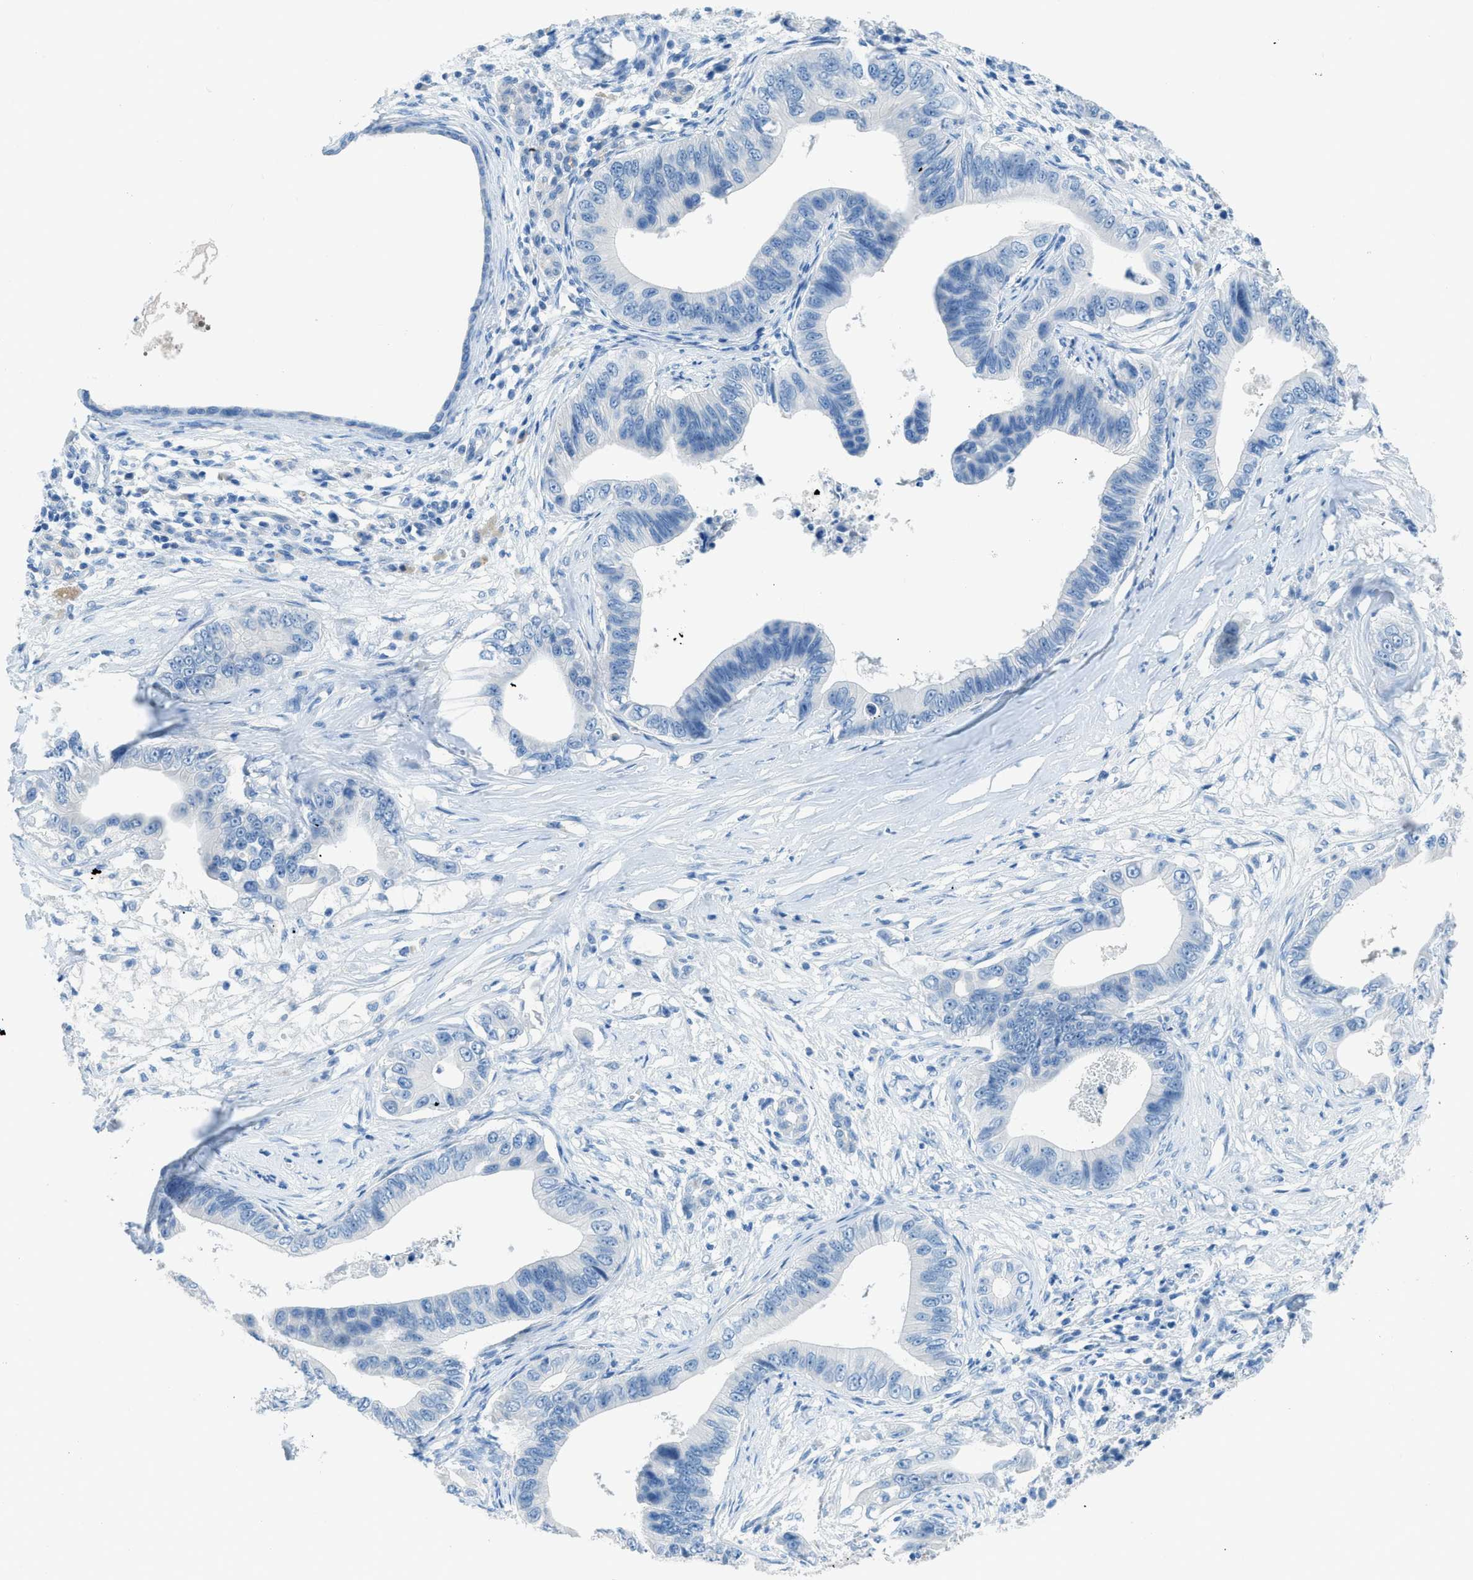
{"staining": {"intensity": "negative", "quantity": "none", "location": "none"}, "tissue": "pancreatic cancer", "cell_type": "Tumor cells", "image_type": "cancer", "snomed": [{"axis": "morphology", "description": "Adenocarcinoma, NOS"}, {"axis": "topography", "description": "Pancreas"}], "caption": "Tumor cells are negative for brown protein staining in pancreatic adenocarcinoma.", "gene": "ACAN", "patient": {"sex": "male", "age": 77}}